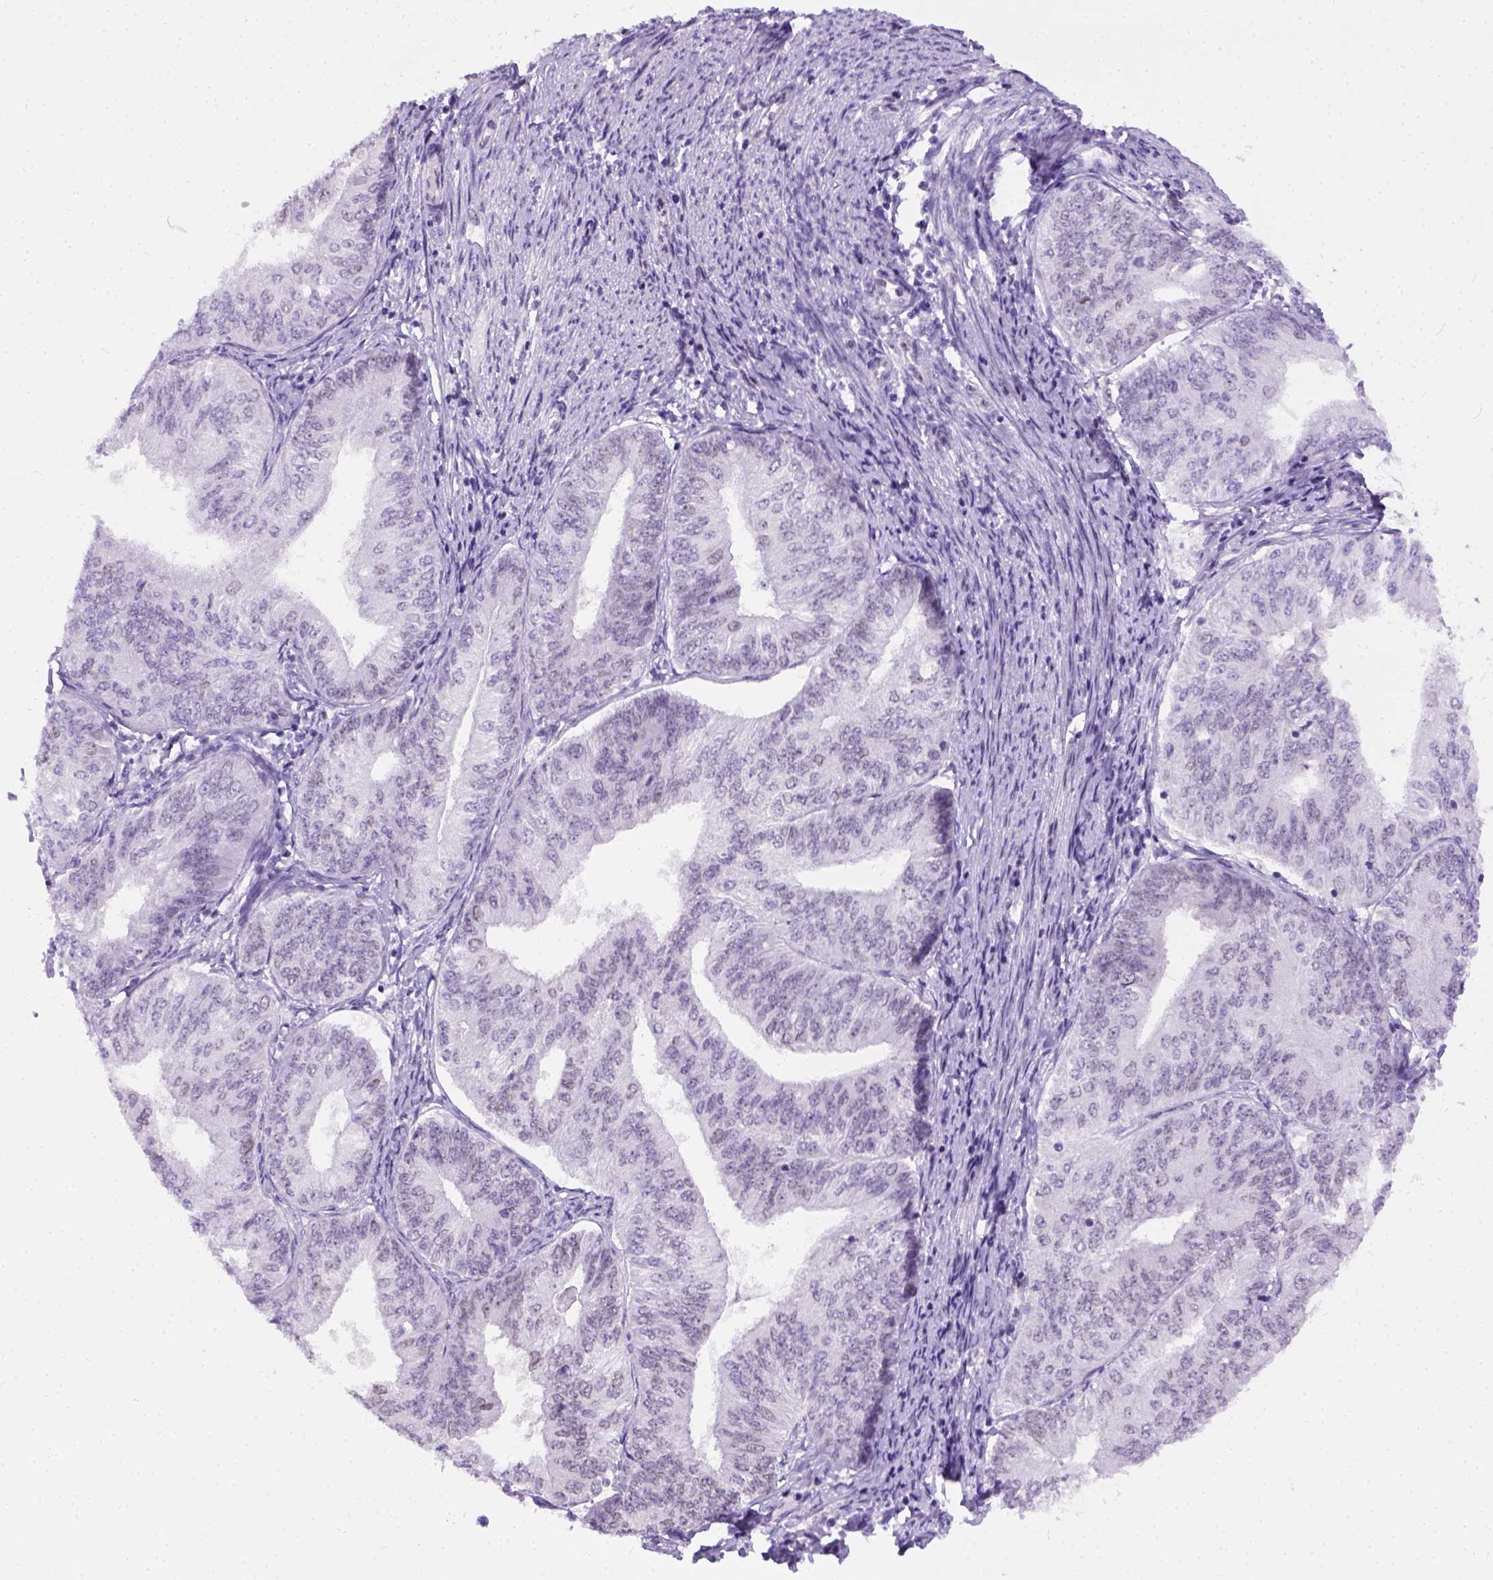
{"staining": {"intensity": "negative", "quantity": "none", "location": "none"}, "tissue": "endometrial cancer", "cell_type": "Tumor cells", "image_type": "cancer", "snomed": [{"axis": "morphology", "description": "Adenocarcinoma, NOS"}, {"axis": "topography", "description": "Endometrium"}], "caption": "This is a image of immunohistochemistry staining of adenocarcinoma (endometrial), which shows no positivity in tumor cells.", "gene": "FAM184B", "patient": {"sex": "female", "age": 58}}